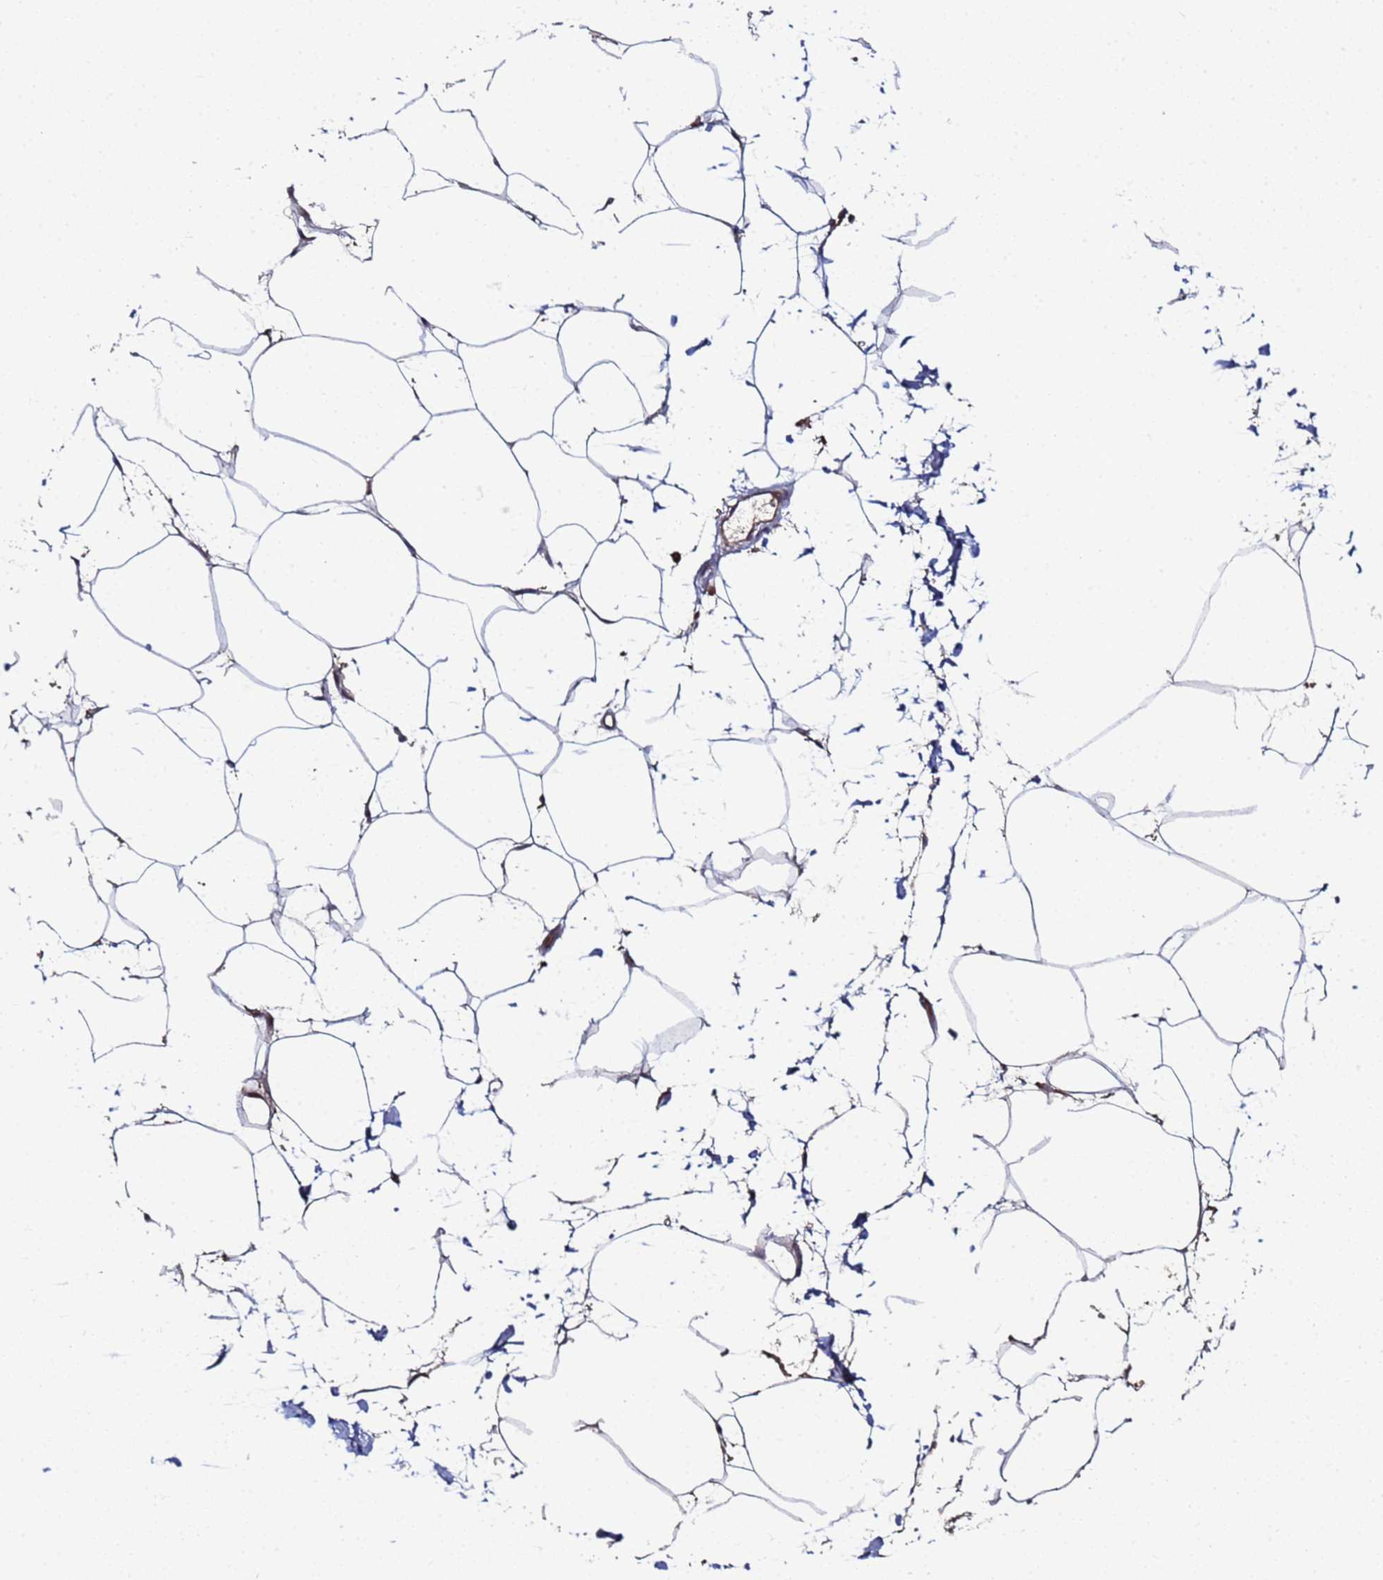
{"staining": {"intensity": "weak", "quantity": "<25%", "location": "cytoplasmic/membranous"}, "tissue": "adipose tissue", "cell_type": "Adipocytes", "image_type": "normal", "snomed": [{"axis": "morphology", "description": "Normal tissue, NOS"}, {"axis": "topography", "description": "Adipose tissue"}], "caption": "An immunohistochemistry image of unremarkable adipose tissue is shown. There is no staining in adipocytes of adipose tissue.", "gene": "OSER1", "patient": {"sex": "female", "age": 37}}